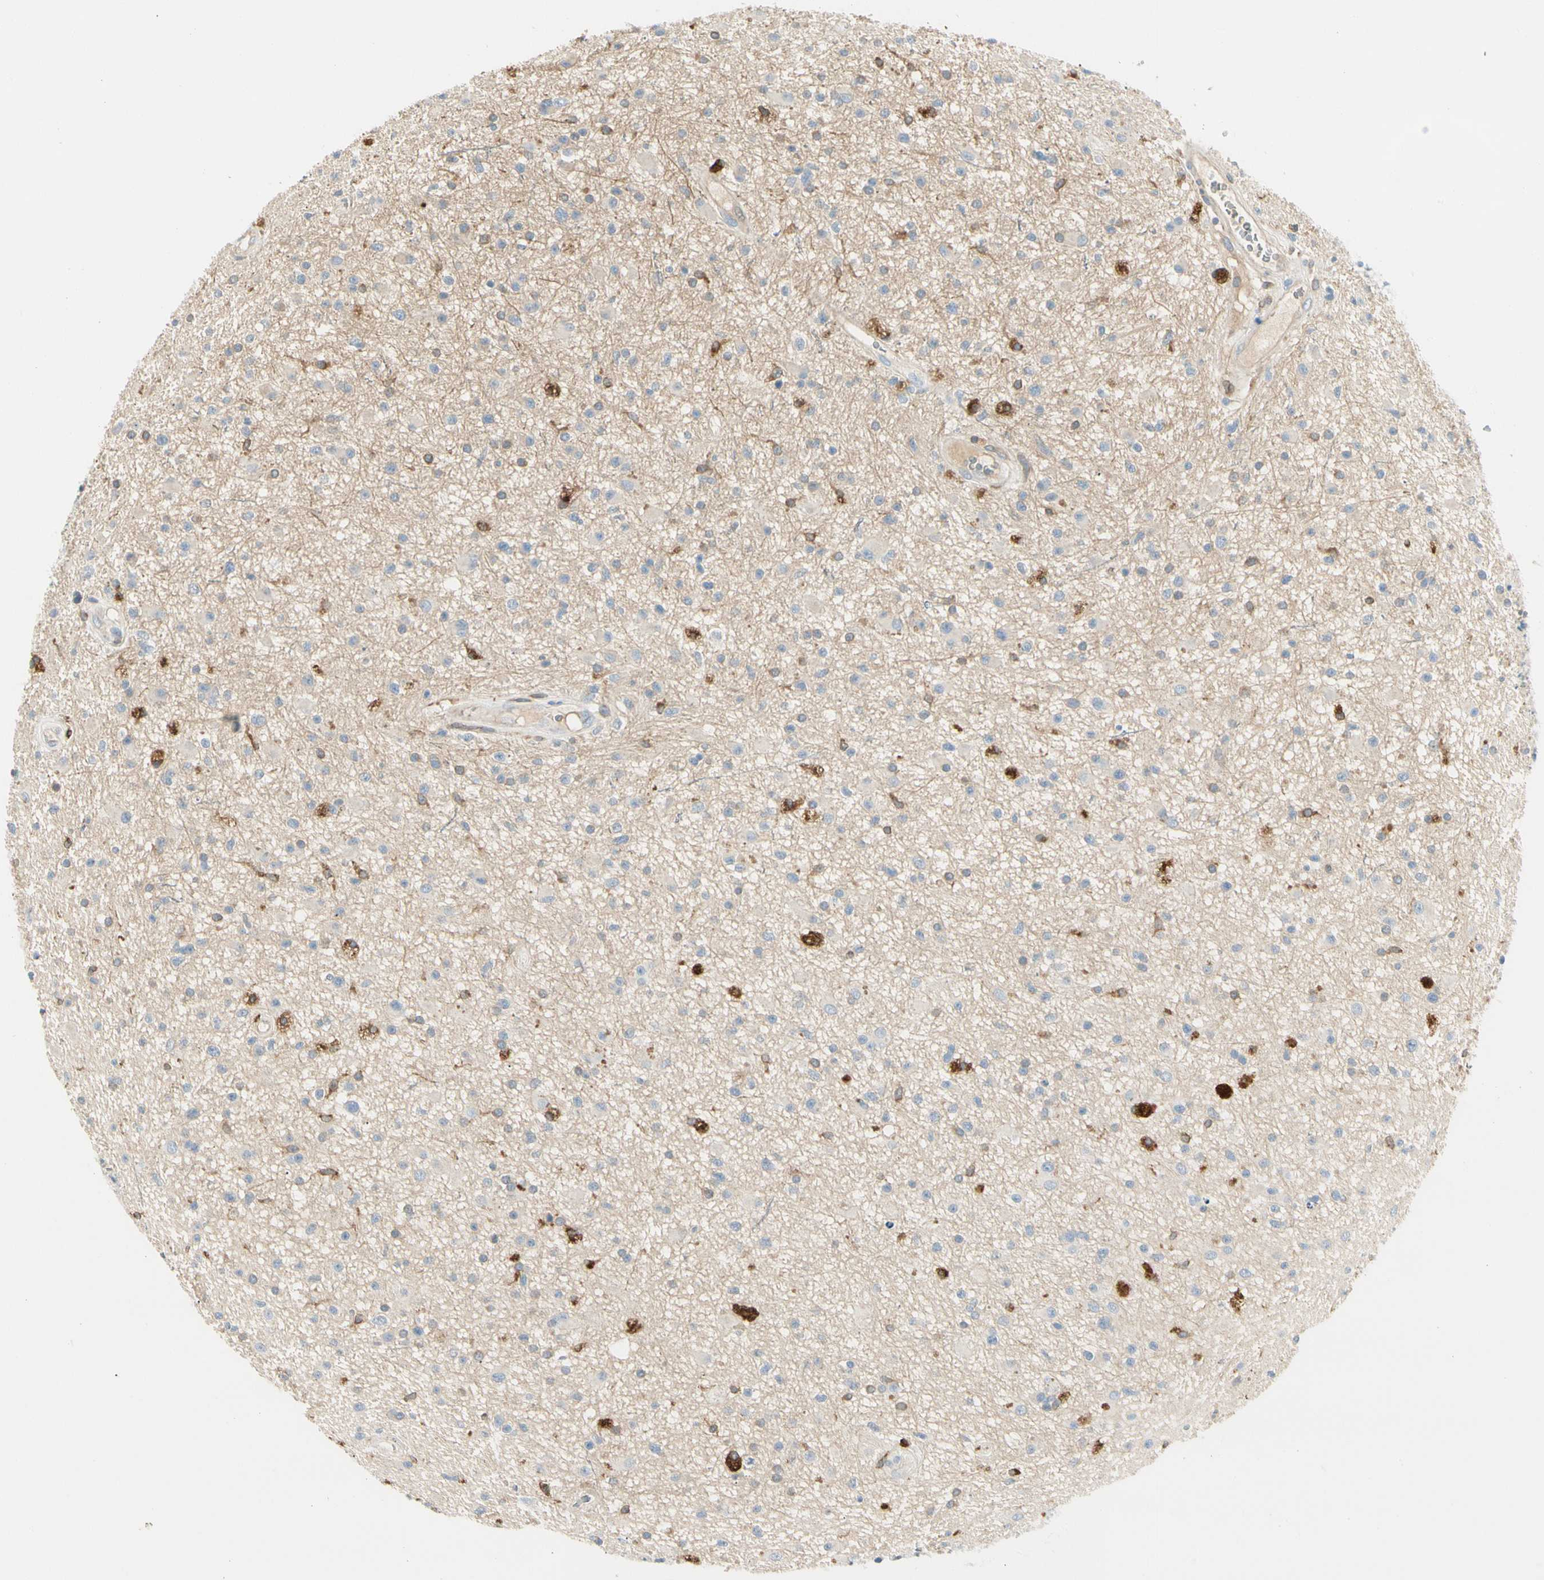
{"staining": {"intensity": "negative", "quantity": "none", "location": "none"}, "tissue": "glioma", "cell_type": "Tumor cells", "image_type": "cancer", "snomed": [{"axis": "morphology", "description": "Glioma, malignant, High grade"}, {"axis": "topography", "description": "Brain"}], "caption": "High magnification brightfield microscopy of glioma stained with DAB (3,3'-diaminobenzidine) (brown) and counterstained with hematoxylin (blue): tumor cells show no significant positivity.", "gene": "LPCAT2", "patient": {"sex": "male", "age": 33}}